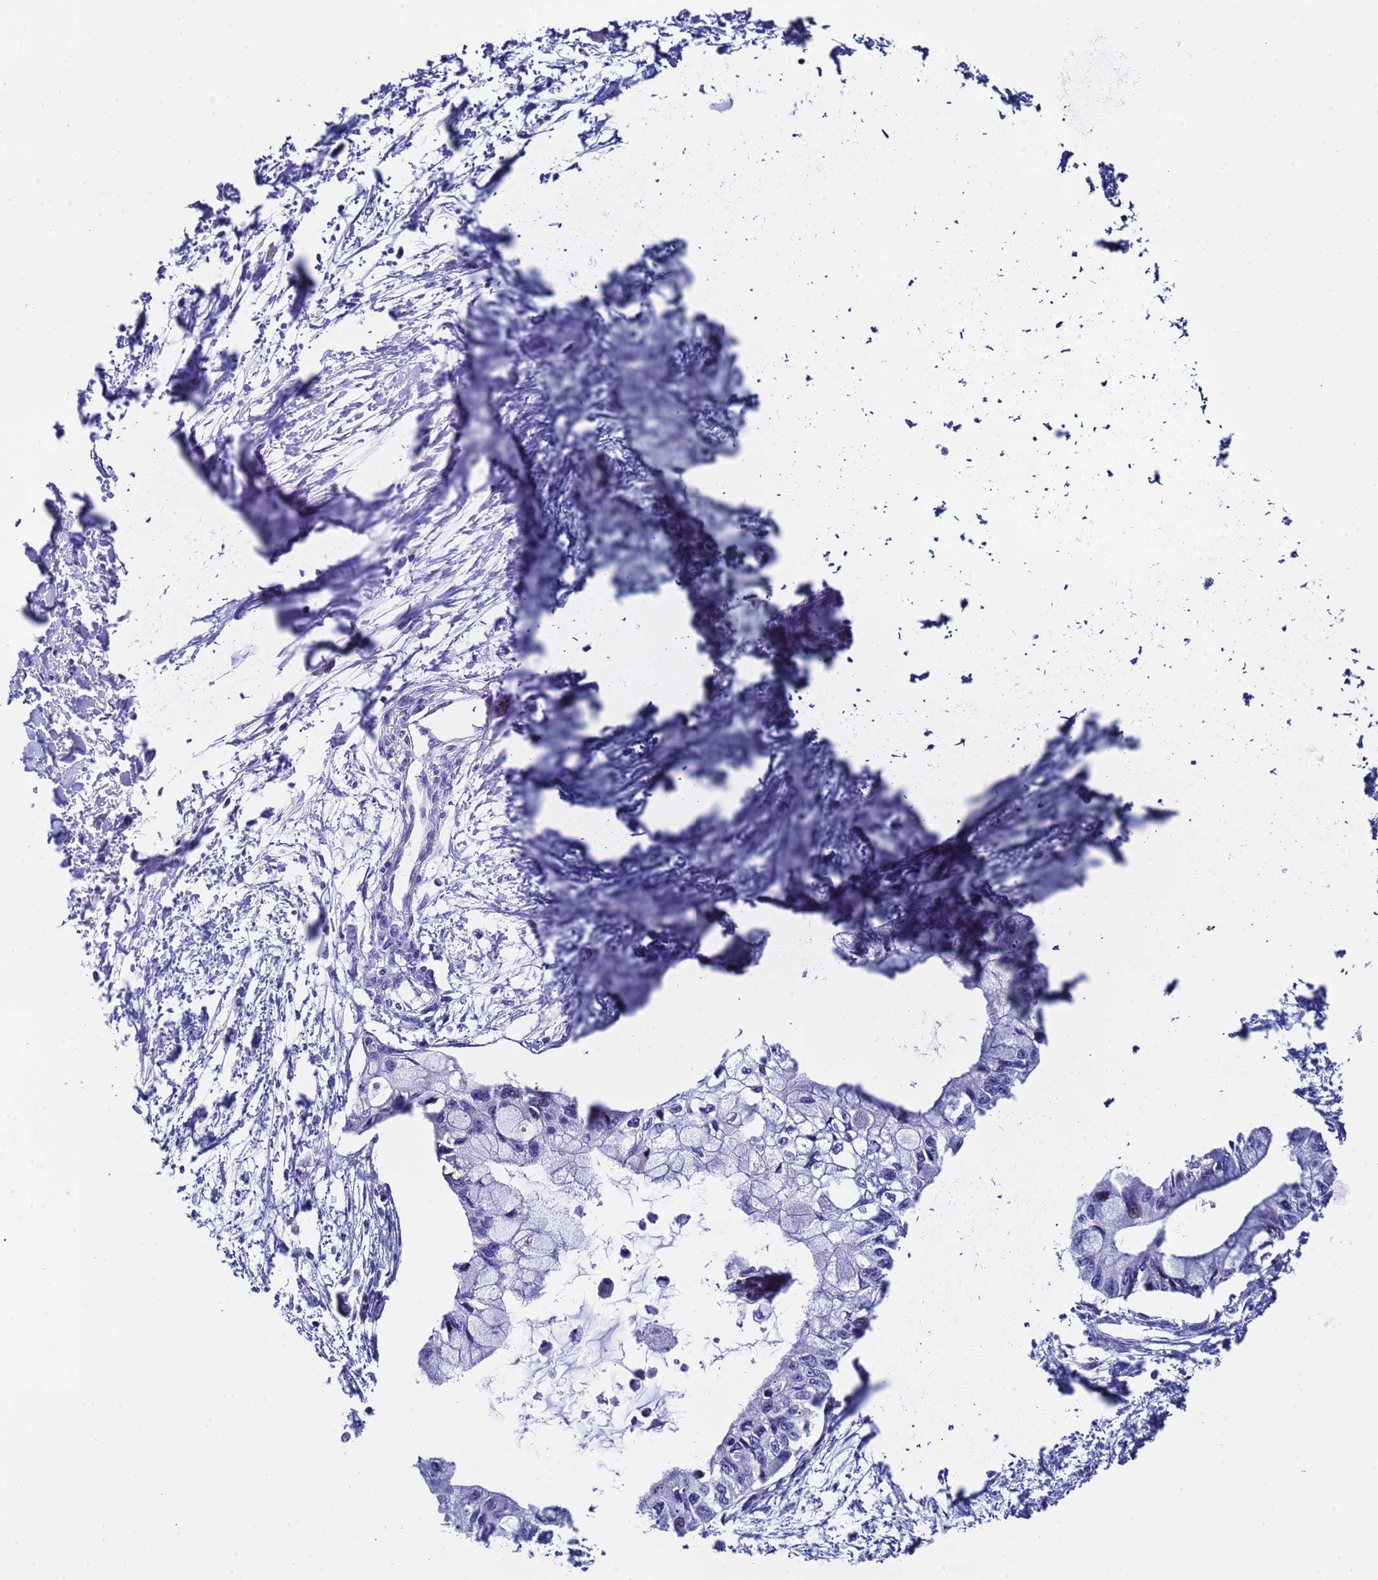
{"staining": {"intensity": "negative", "quantity": "none", "location": "none"}, "tissue": "pancreatic cancer", "cell_type": "Tumor cells", "image_type": "cancer", "snomed": [{"axis": "morphology", "description": "Adenocarcinoma, NOS"}, {"axis": "topography", "description": "Pancreas"}], "caption": "Adenocarcinoma (pancreatic) was stained to show a protein in brown. There is no significant positivity in tumor cells.", "gene": "POP5", "patient": {"sex": "male", "age": 48}}